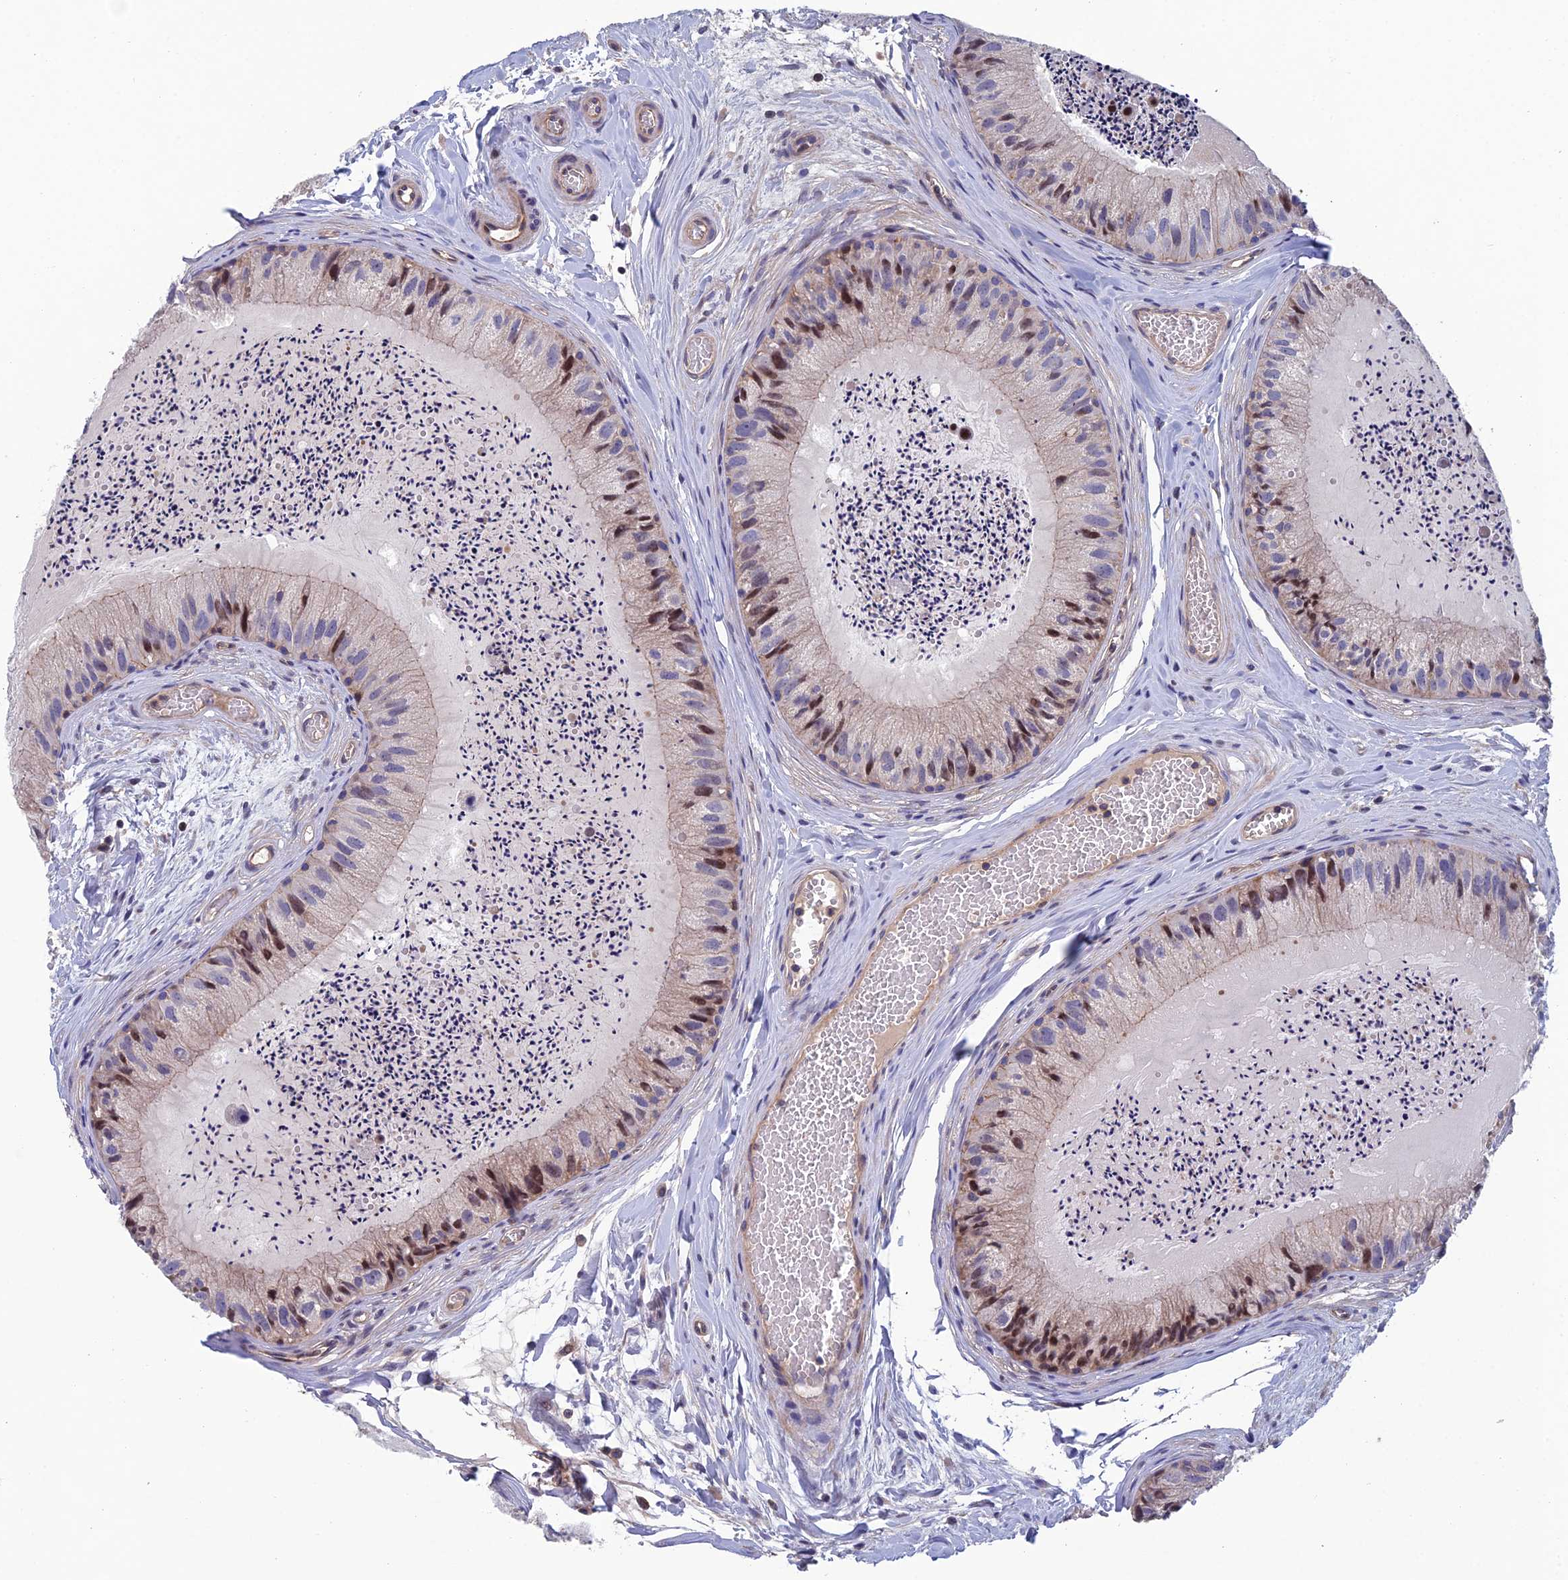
{"staining": {"intensity": "moderate", "quantity": "<25%", "location": "nuclear"}, "tissue": "epididymis", "cell_type": "Glandular cells", "image_type": "normal", "snomed": [{"axis": "morphology", "description": "Normal tissue, NOS"}, {"axis": "topography", "description": "Epididymis"}], "caption": "This image displays immunohistochemistry staining of unremarkable human epididymis, with low moderate nuclear staining in about <25% of glandular cells.", "gene": "USP37", "patient": {"sex": "male", "age": 31}}